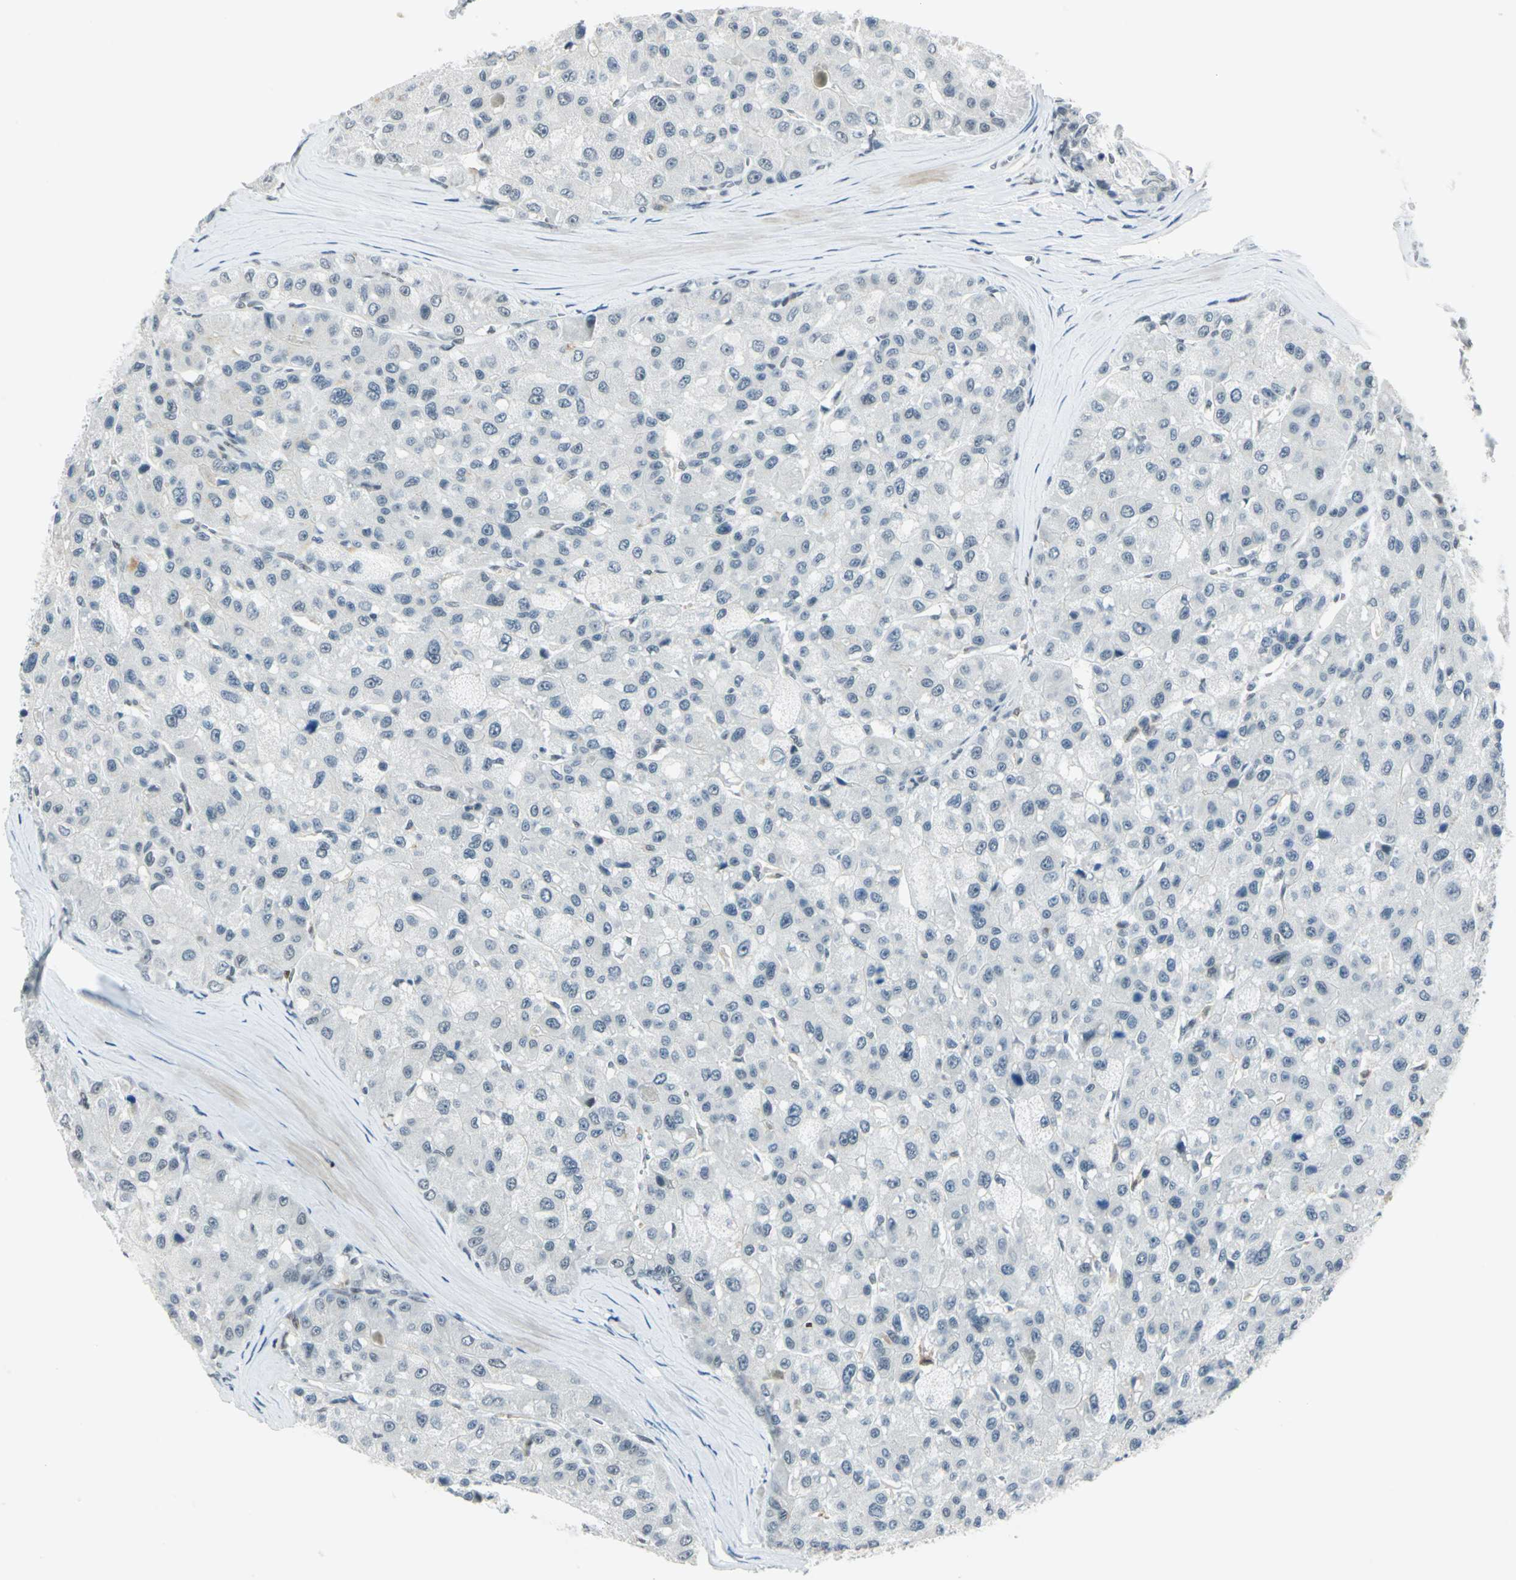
{"staining": {"intensity": "weak", "quantity": "<25%", "location": "nuclear"}, "tissue": "liver cancer", "cell_type": "Tumor cells", "image_type": "cancer", "snomed": [{"axis": "morphology", "description": "Carcinoma, Hepatocellular, NOS"}, {"axis": "topography", "description": "Liver"}], "caption": "This is an immunohistochemistry (IHC) image of hepatocellular carcinoma (liver). There is no staining in tumor cells.", "gene": "MTMR10", "patient": {"sex": "male", "age": 80}}